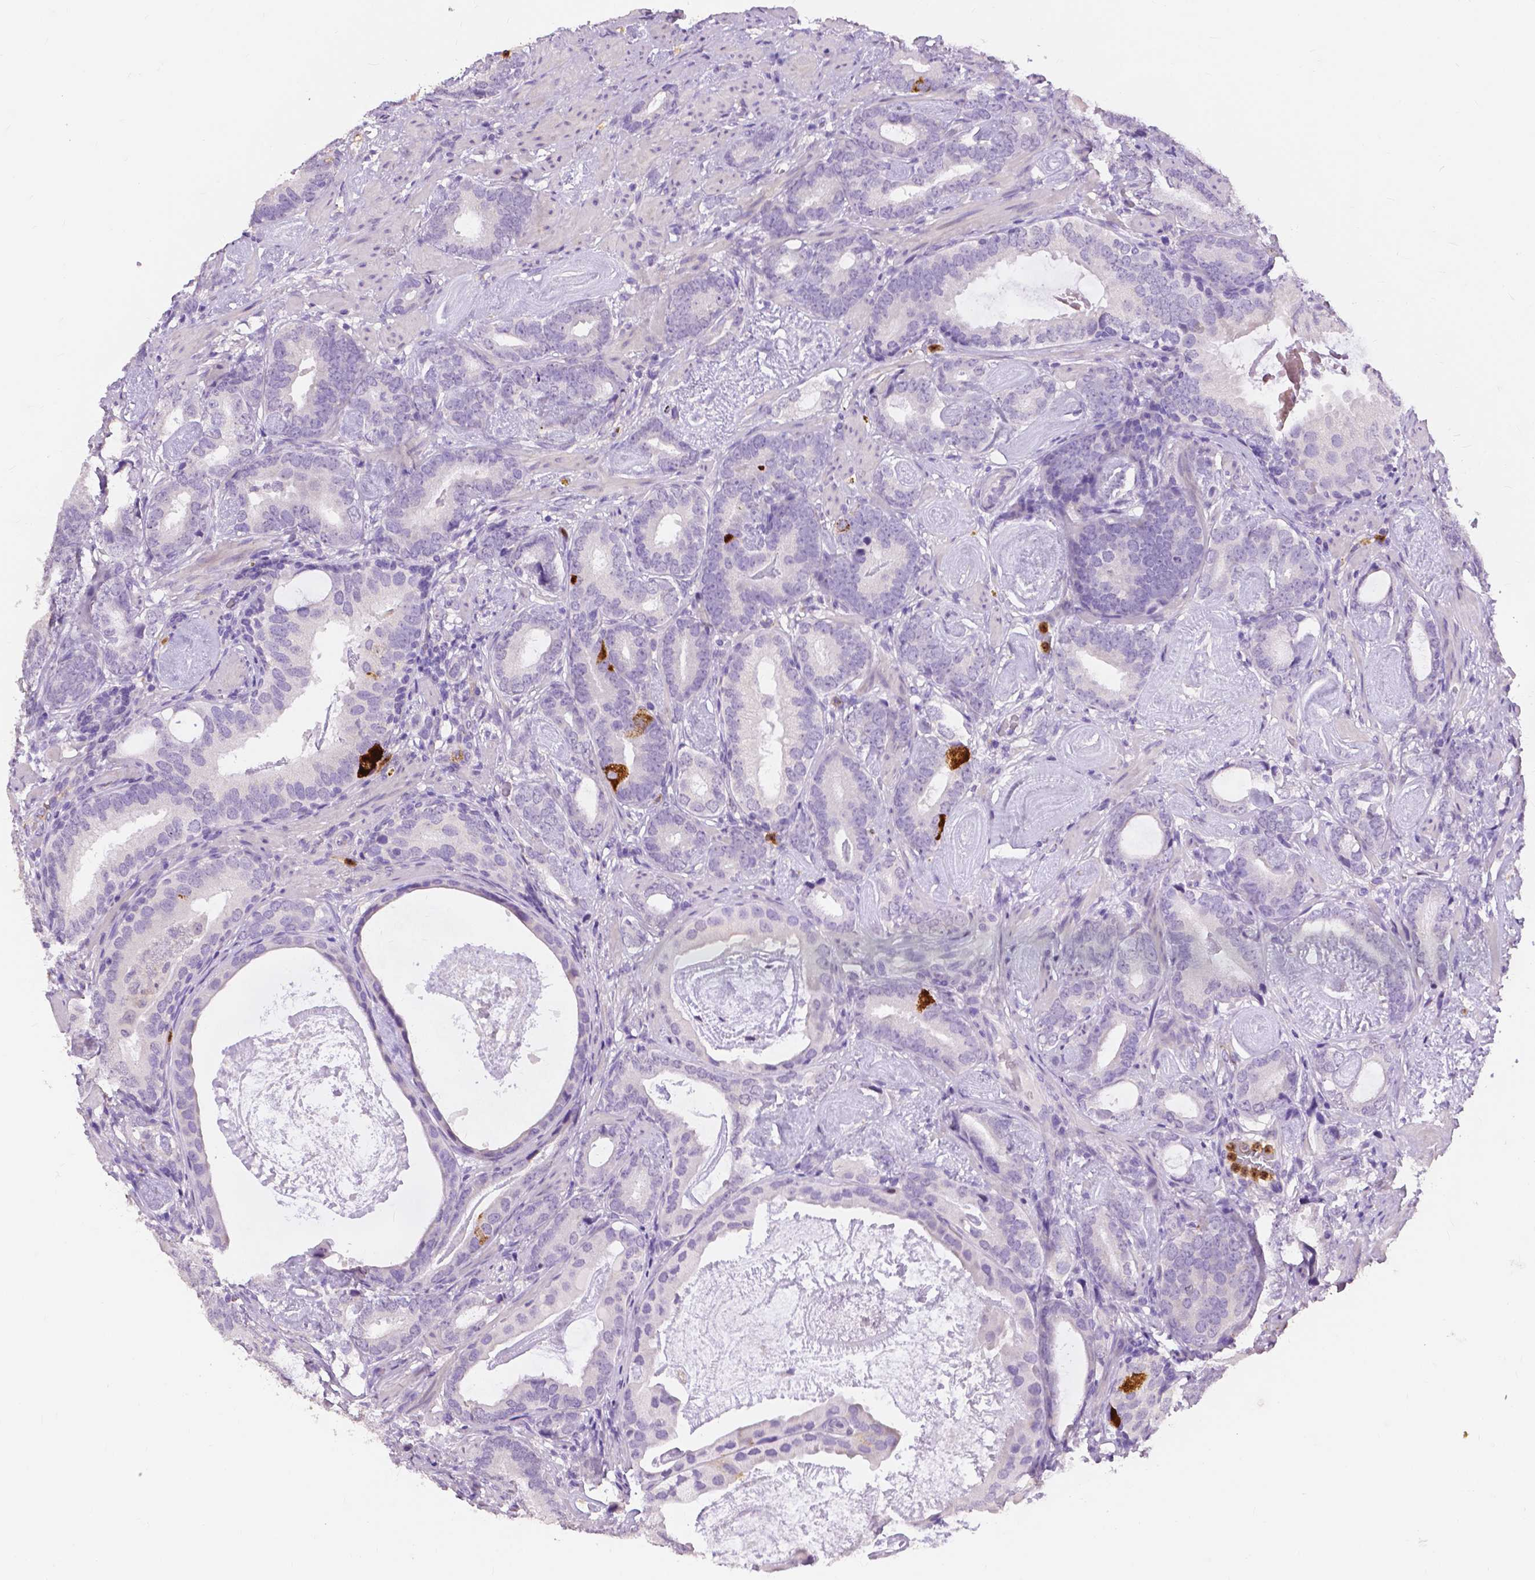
{"staining": {"intensity": "strong", "quantity": "<25%", "location": "cytoplasmic/membranous"}, "tissue": "prostate cancer", "cell_type": "Tumor cells", "image_type": "cancer", "snomed": [{"axis": "morphology", "description": "Adenocarcinoma, Low grade"}, {"axis": "topography", "description": "Prostate and seminal vesicle, NOS"}], "caption": "Brown immunohistochemical staining in adenocarcinoma (low-grade) (prostate) displays strong cytoplasmic/membranous positivity in approximately <25% of tumor cells.", "gene": "CXCR2", "patient": {"sex": "male", "age": 71}}